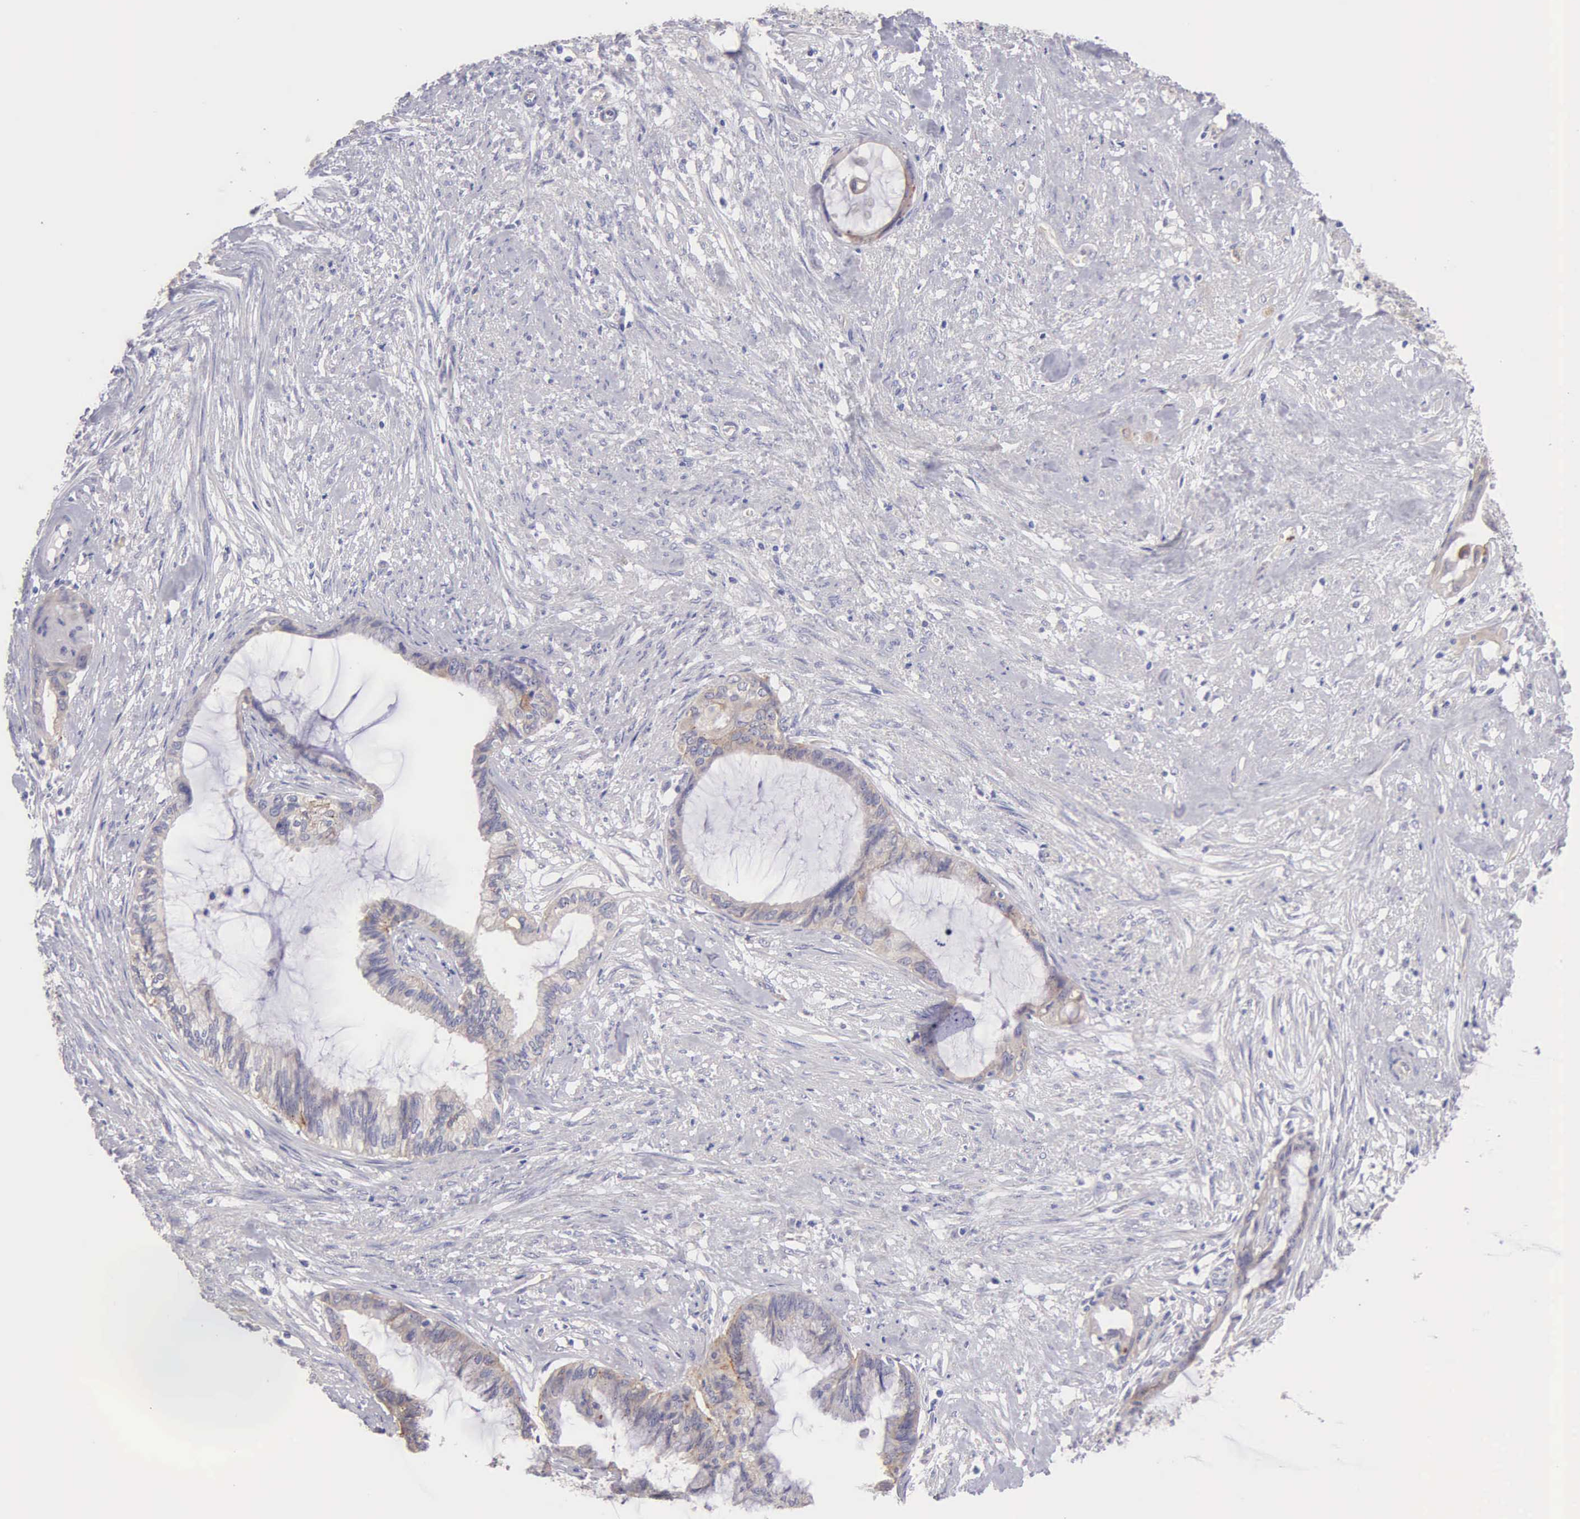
{"staining": {"intensity": "weak", "quantity": "<25%", "location": "cytoplasmic/membranous"}, "tissue": "endometrial cancer", "cell_type": "Tumor cells", "image_type": "cancer", "snomed": [{"axis": "morphology", "description": "Adenocarcinoma, NOS"}, {"axis": "topography", "description": "Endometrium"}], "caption": "IHC histopathology image of adenocarcinoma (endometrial) stained for a protein (brown), which exhibits no expression in tumor cells. (DAB (3,3'-diaminobenzidine) immunohistochemistry, high magnification).", "gene": "APP", "patient": {"sex": "female", "age": 86}}